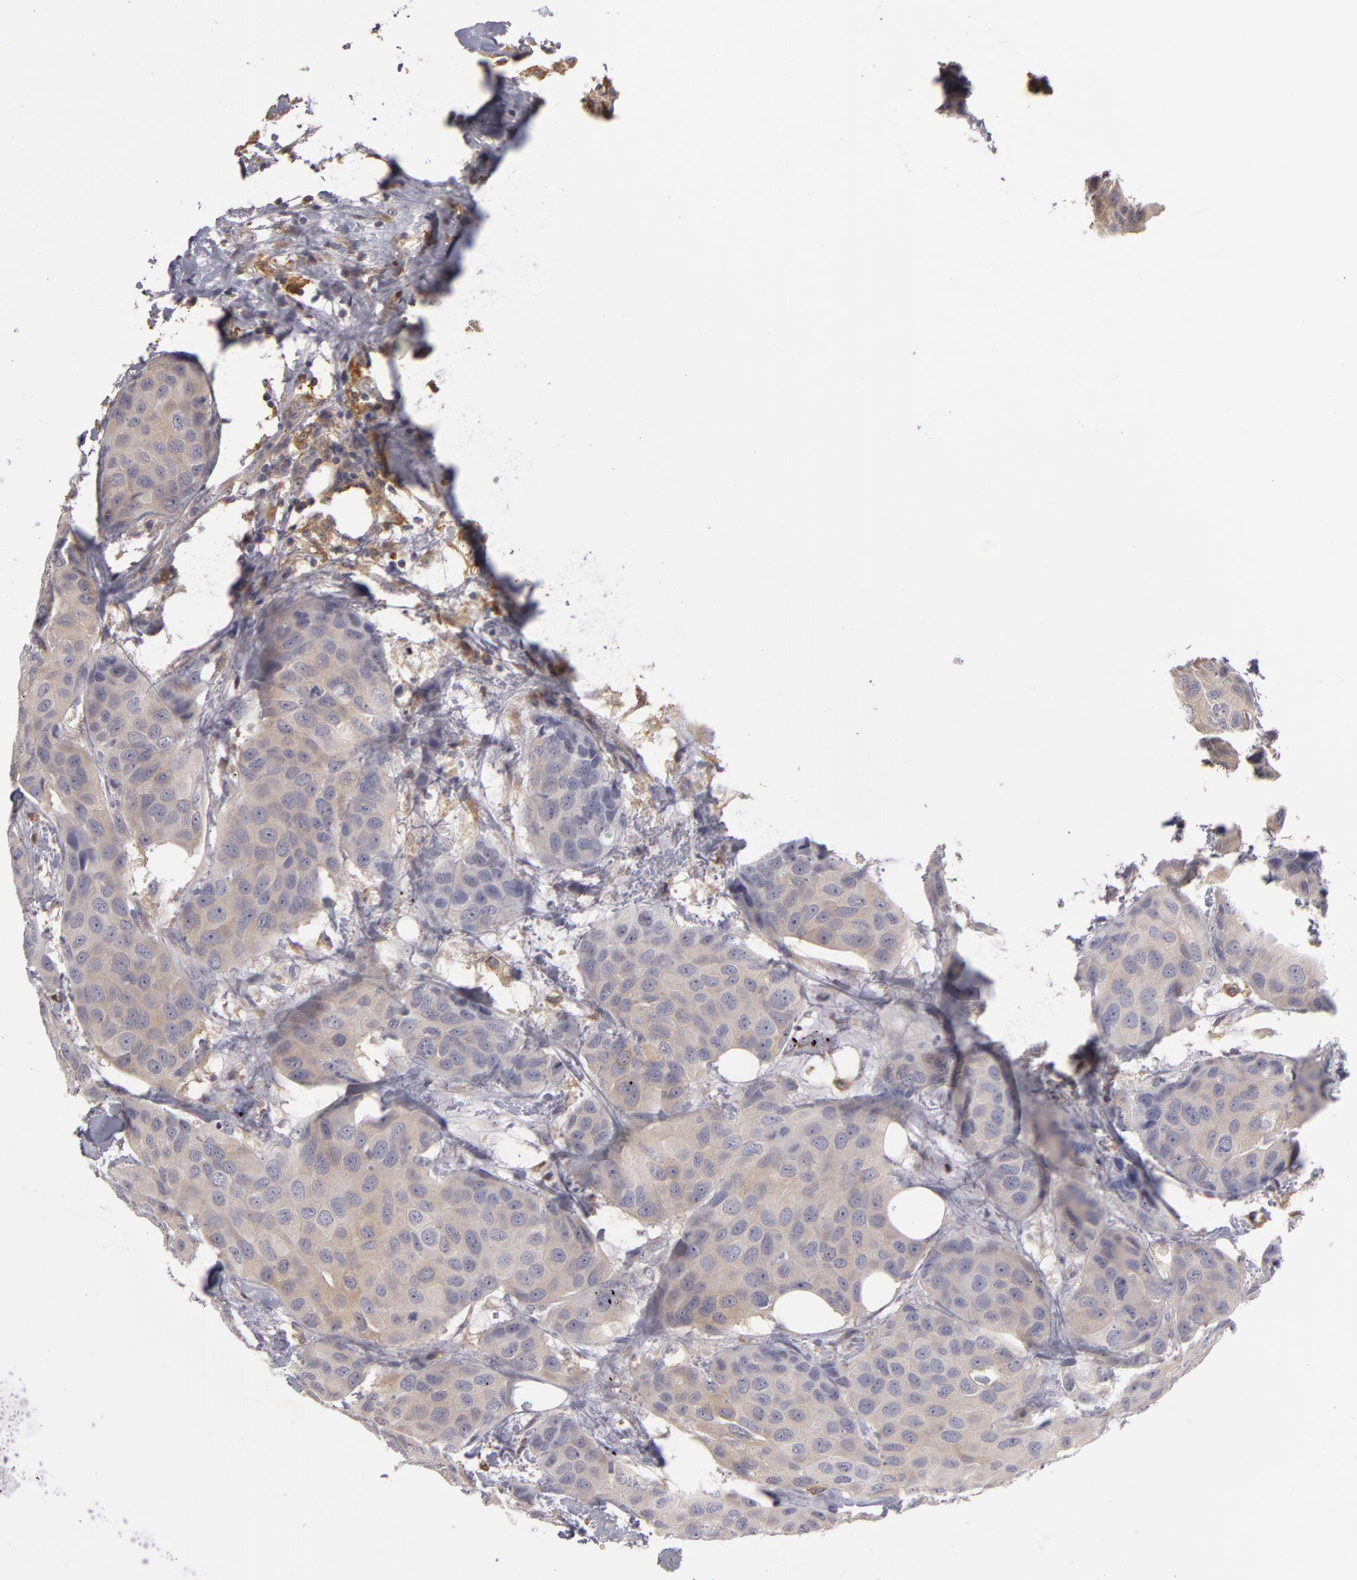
{"staining": {"intensity": "negative", "quantity": "none", "location": "none"}, "tissue": "breast cancer", "cell_type": "Tumor cells", "image_type": "cancer", "snomed": [{"axis": "morphology", "description": "Duct carcinoma"}, {"axis": "topography", "description": "Breast"}], "caption": "A high-resolution image shows immunohistochemistry (IHC) staining of breast invasive ductal carcinoma, which shows no significant staining in tumor cells. The staining was performed using DAB to visualize the protein expression in brown, while the nuclei were stained in blue with hematoxylin (Magnification: 20x).", "gene": "GNPDA1", "patient": {"sex": "female", "age": 68}}